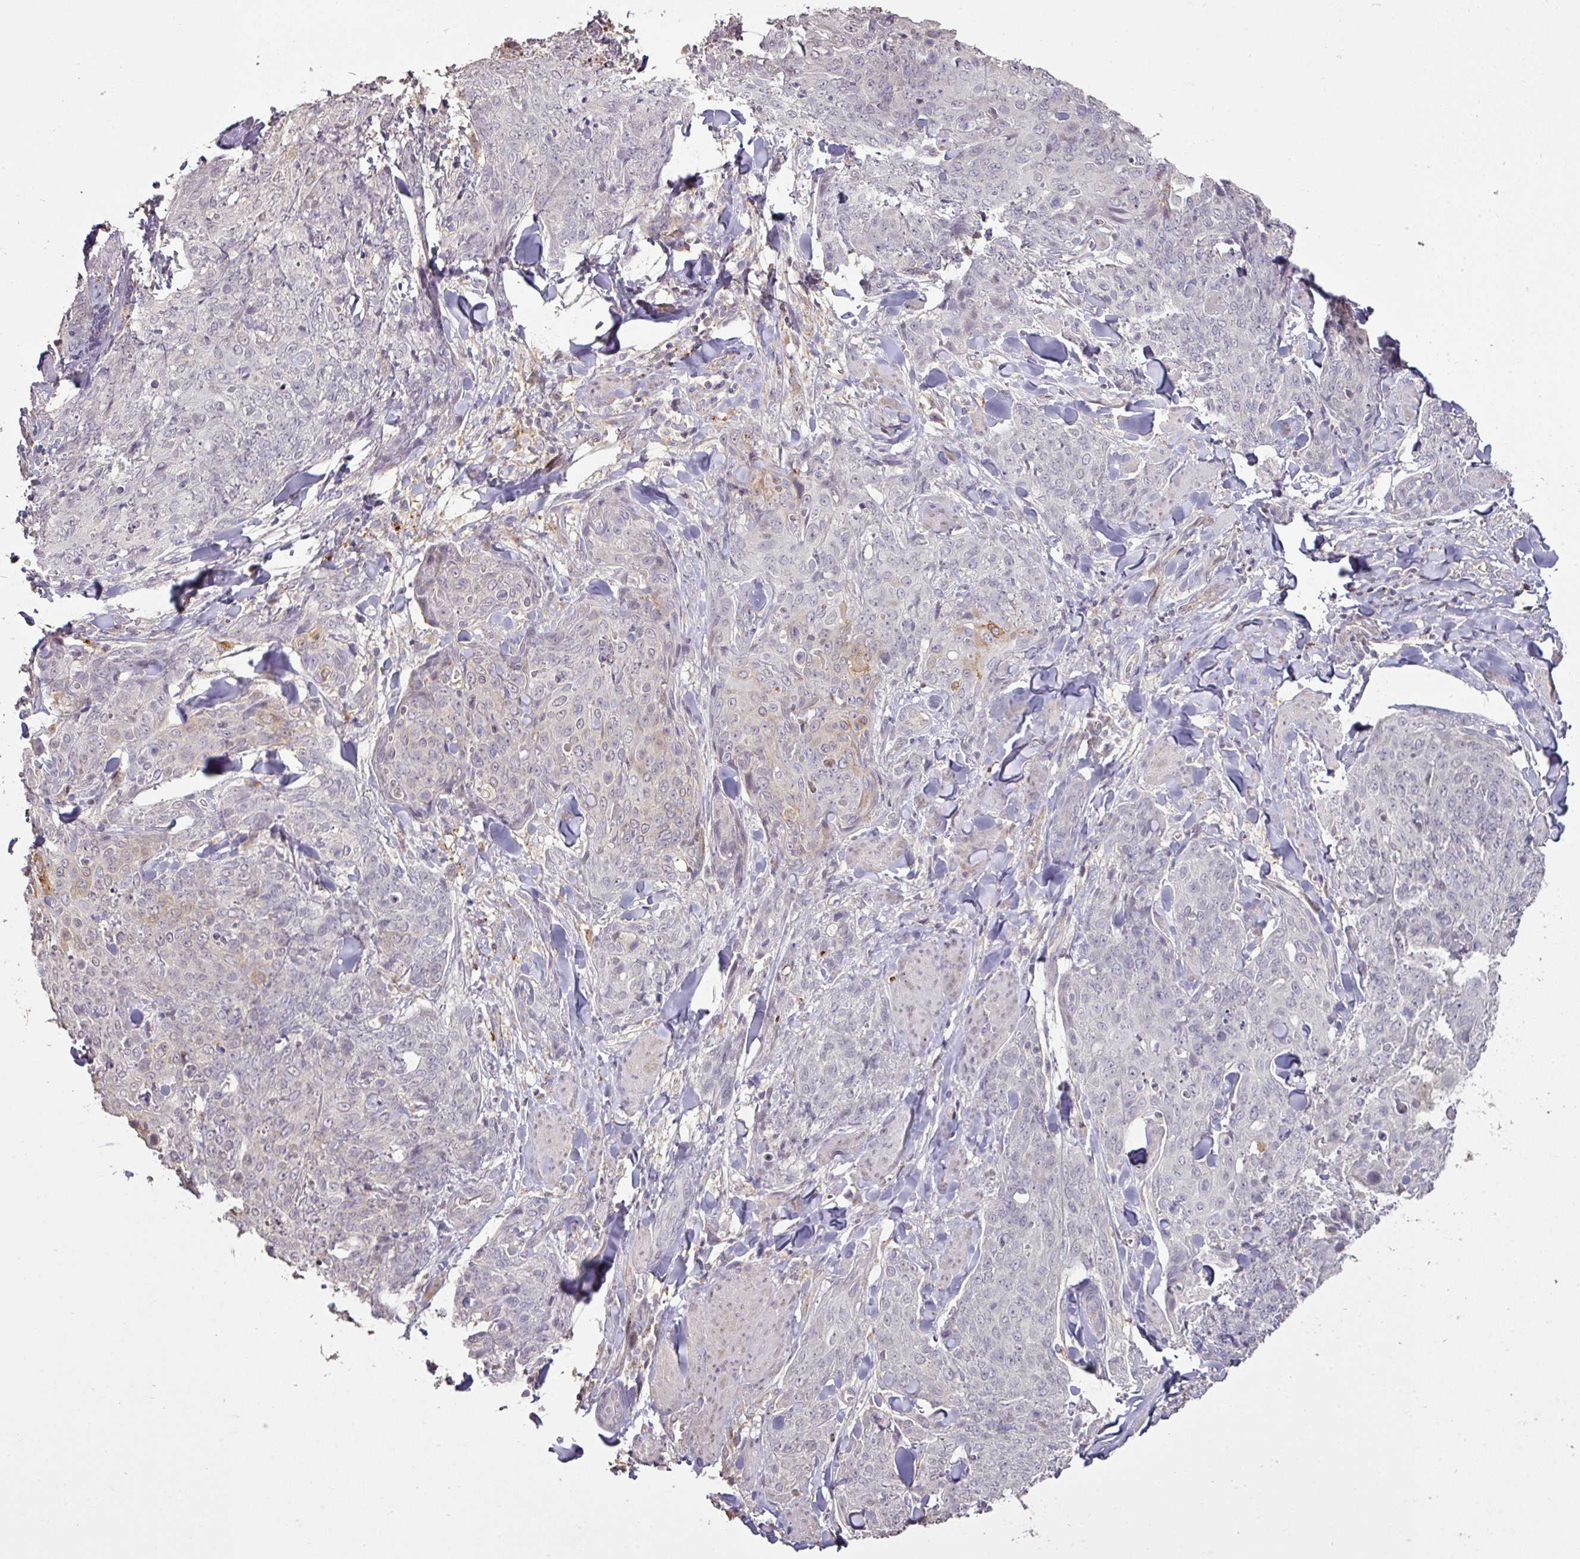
{"staining": {"intensity": "weak", "quantity": "<25%", "location": "cytoplasmic/membranous"}, "tissue": "skin cancer", "cell_type": "Tumor cells", "image_type": "cancer", "snomed": [{"axis": "morphology", "description": "Squamous cell carcinoma, NOS"}, {"axis": "topography", "description": "Skin"}, {"axis": "topography", "description": "Vulva"}], "caption": "IHC of human skin cancer (squamous cell carcinoma) displays no positivity in tumor cells. (DAB (3,3'-diaminobenzidine) immunohistochemistry, high magnification).", "gene": "CXCR5", "patient": {"sex": "female", "age": 85}}